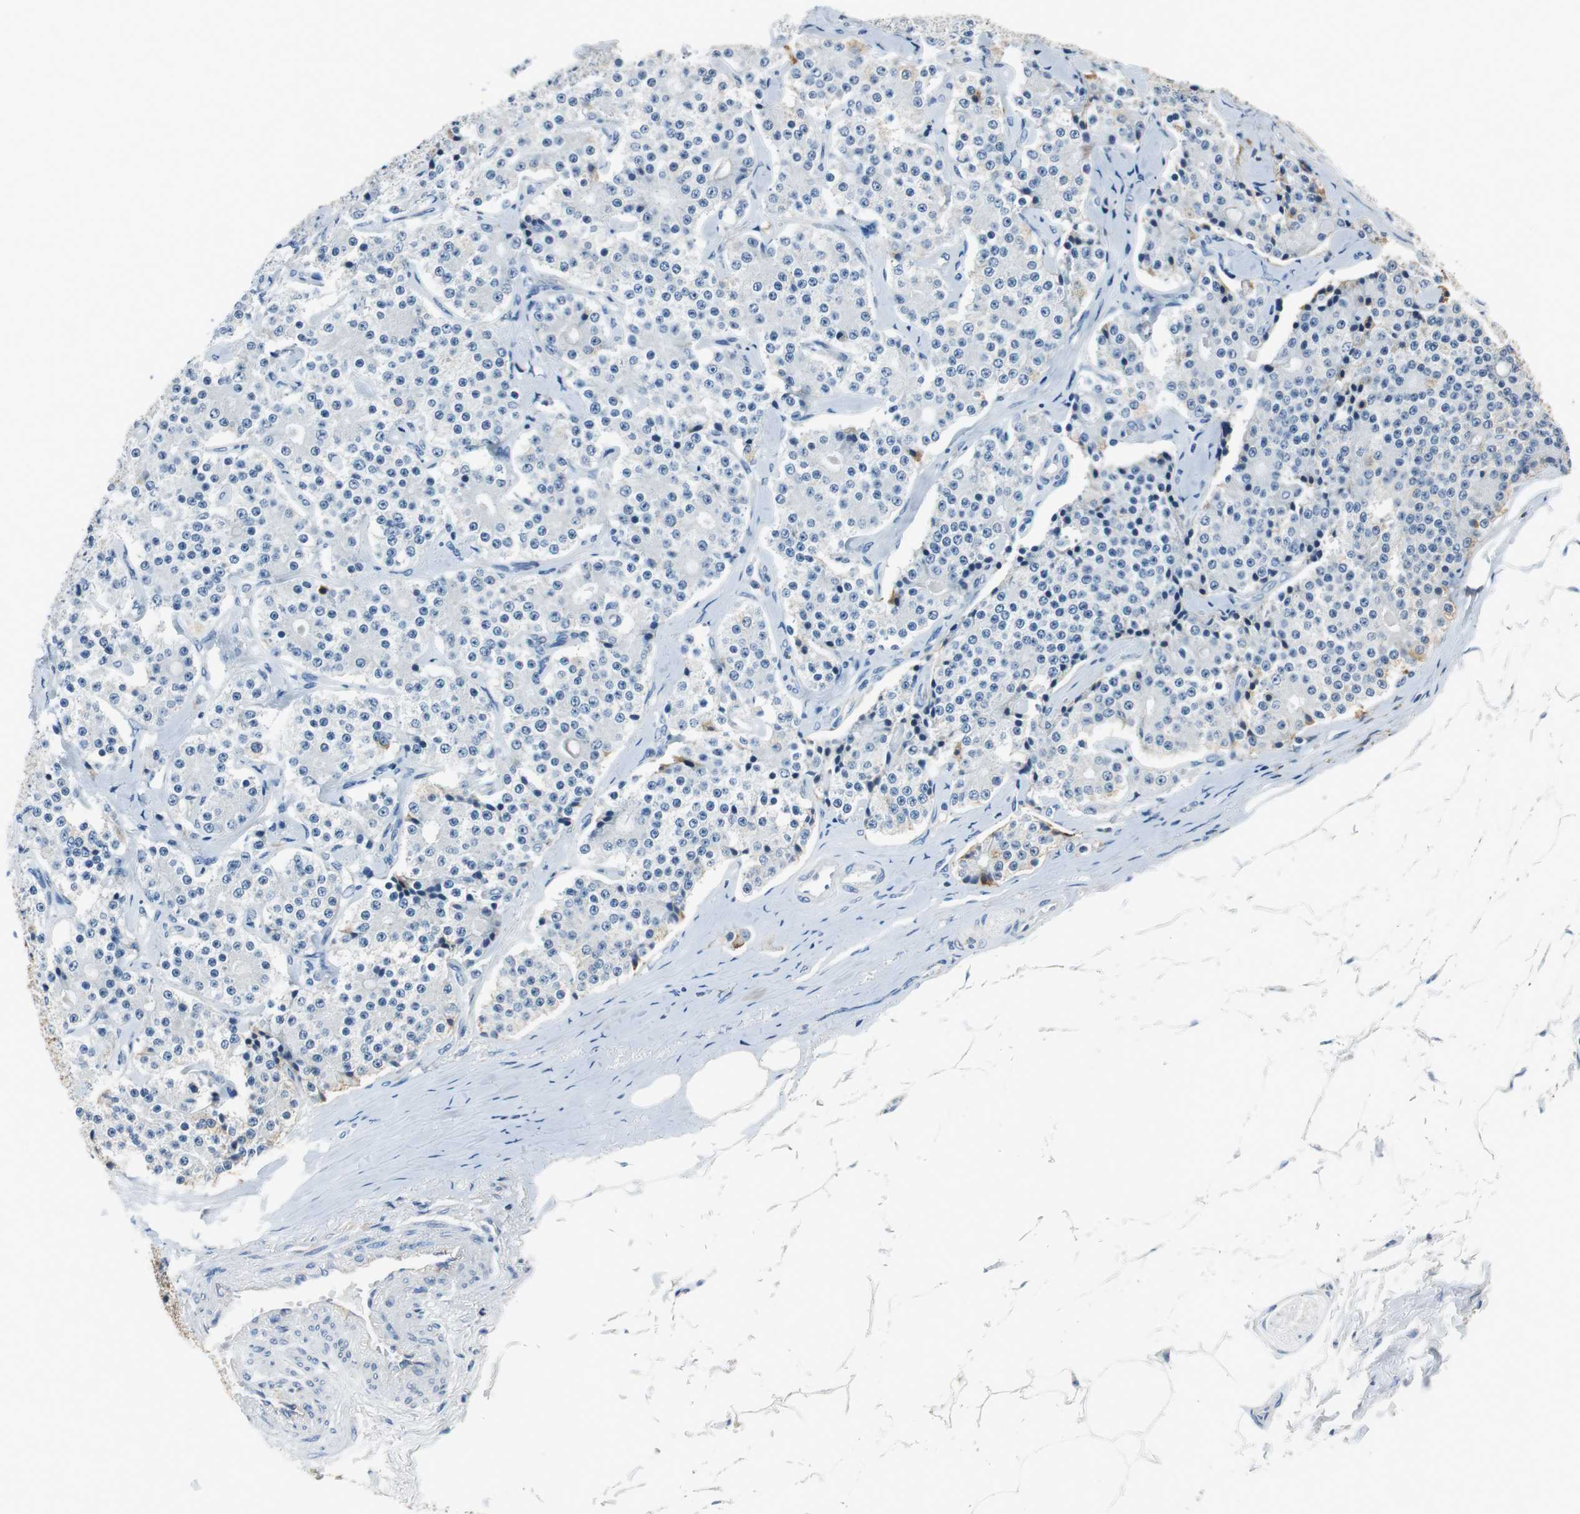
{"staining": {"intensity": "negative", "quantity": "none", "location": "none"}, "tissue": "carcinoid", "cell_type": "Tumor cells", "image_type": "cancer", "snomed": [{"axis": "morphology", "description": "Carcinoid, malignant, NOS"}, {"axis": "topography", "description": "Colon"}], "caption": "Immunohistochemical staining of malignant carcinoid reveals no significant positivity in tumor cells.", "gene": "ALDH4A1", "patient": {"sex": "female", "age": 61}}